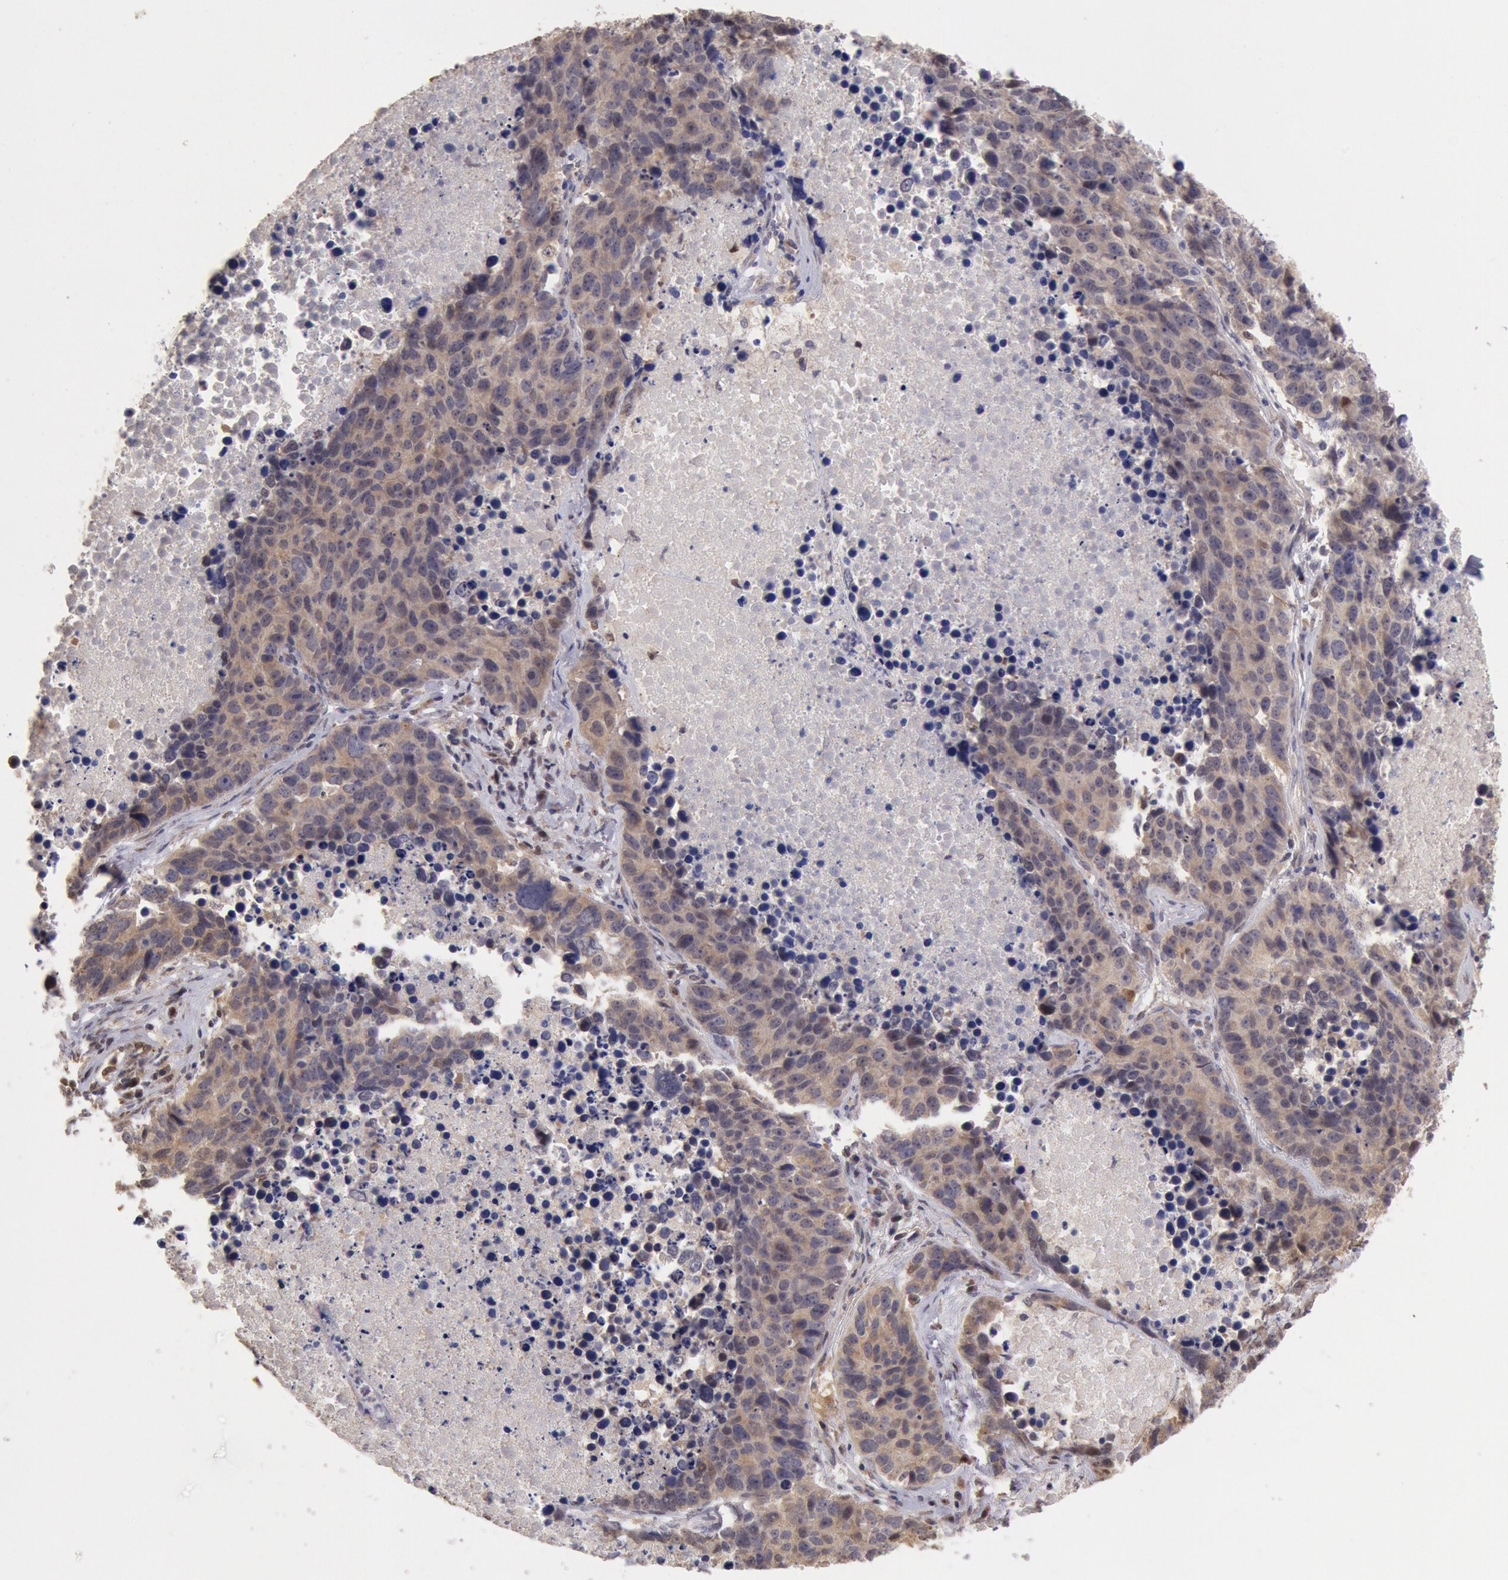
{"staining": {"intensity": "moderate", "quantity": ">75%", "location": "cytoplasmic/membranous"}, "tissue": "lung cancer", "cell_type": "Tumor cells", "image_type": "cancer", "snomed": [{"axis": "morphology", "description": "Carcinoid, malignant, NOS"}, {"axis": "topography", "description": "Lung"}], "caption": "Immunohistochemistry image of neoplastic tissue: human lung cancer (malignant carcinoid) stained using immunohistochemistry (IHC) displays medium levels of moderate protein expression localized specifically in the cytoplasmic/membranous of tumor cells, appearing as a cytoplasmic/membranous brown color.", "gene": "COMT", "patient": {"sex": "male", "age": 60}}